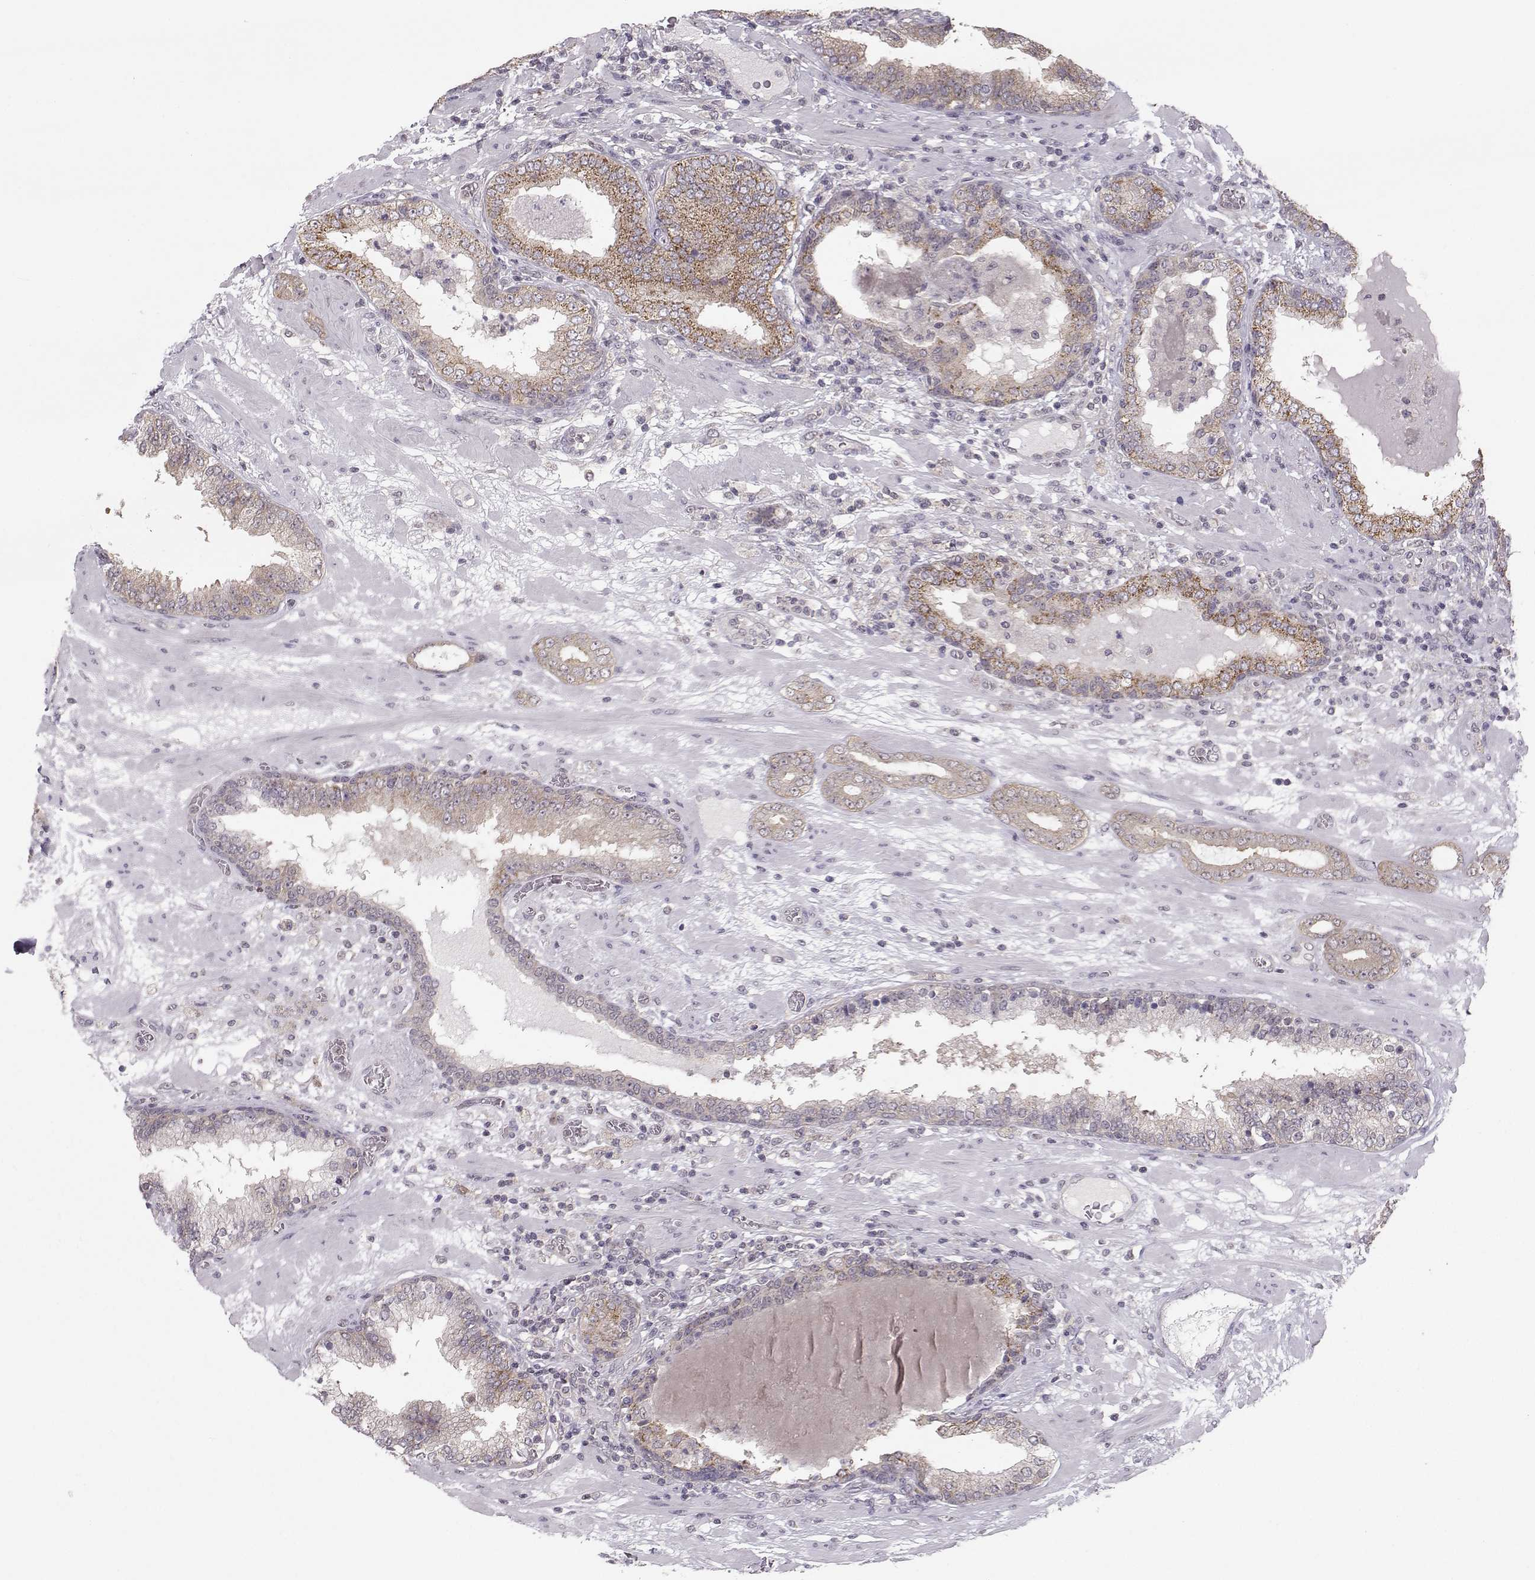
{"staining": {"intensity": "moderate", "quantity": "<25%", "location": "cytoplasmic/membranous"}, "tissue": "prostate cancer", "cell_type": "Tumor cells", "image_type": "cancer", "snomed": [{"axis": "morphology", "description": "Adenocarcinoma, Low grade"}, {"axis": "topography", "description": "Prostate"}], "caption": "A low amount of moderate cytoplasmic/membranous staining is present in about <25% of tumor cells in prostate adenocarcinoma (low-grade) tissue.", "gene": "KIF13B", "patient": {"sex": "male", "age": 60}}